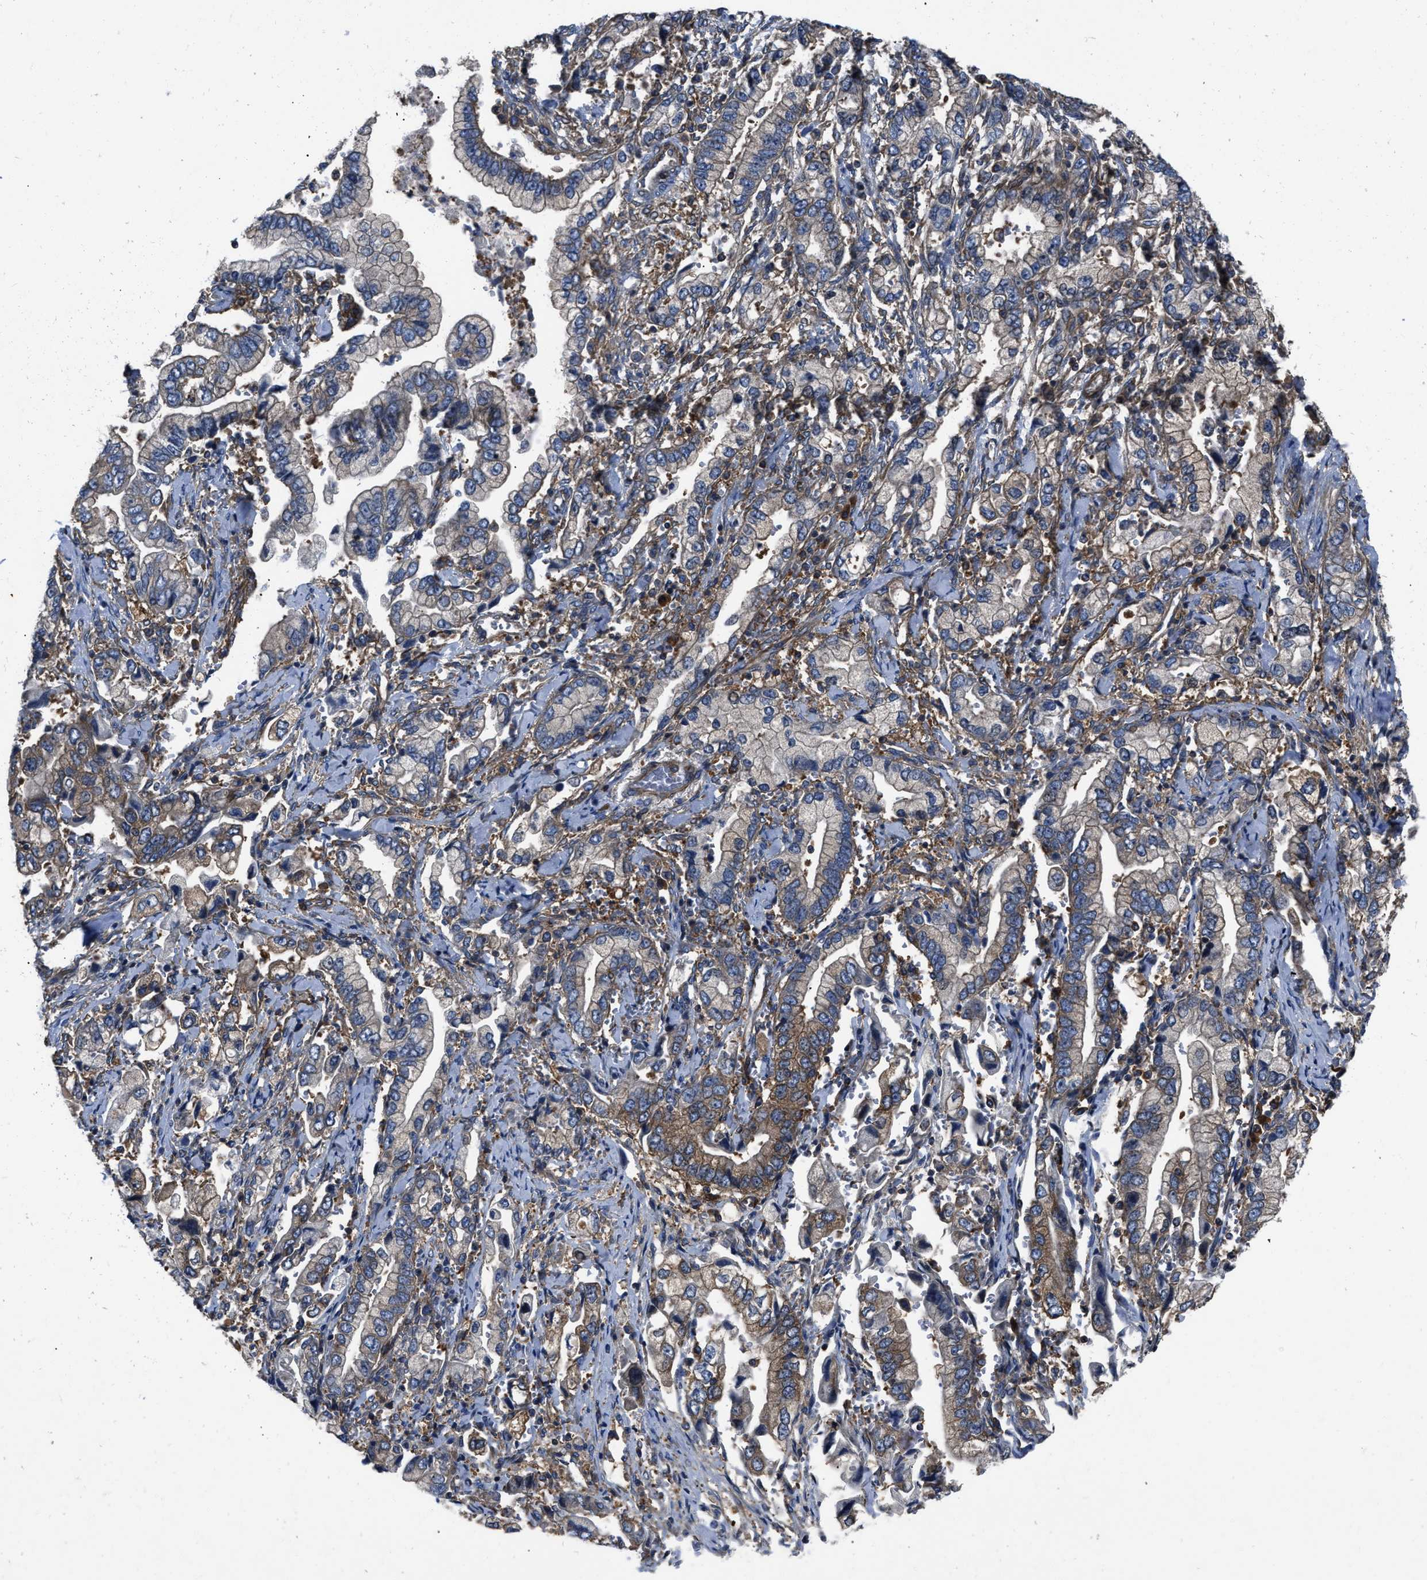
{"staining": {"intensity": "moderate", "quantity": "25%-75%", "location": "cytoplasmic/membranous"}, "tissue": "stomach cancer", "cell_type": "Tumor cells", "image_type": "cancer", "snomed": [{"axis": "morphology", "description": "Normal tissue, NOS"}, {"axis": "morphology", "description": "Adenocarcinoma, NOS"}, {"axis": "topography", "description": "Stomach"}], "caption": "An IHC micrograph of tumor tissue is shown. Protein staining in brown highlights moderate cytoplasmic/membranous positivity in stomach adenocarcinoma within tumor cells.", "gene": "YARS1", "patient": {"sex": "male", "age": 62}}